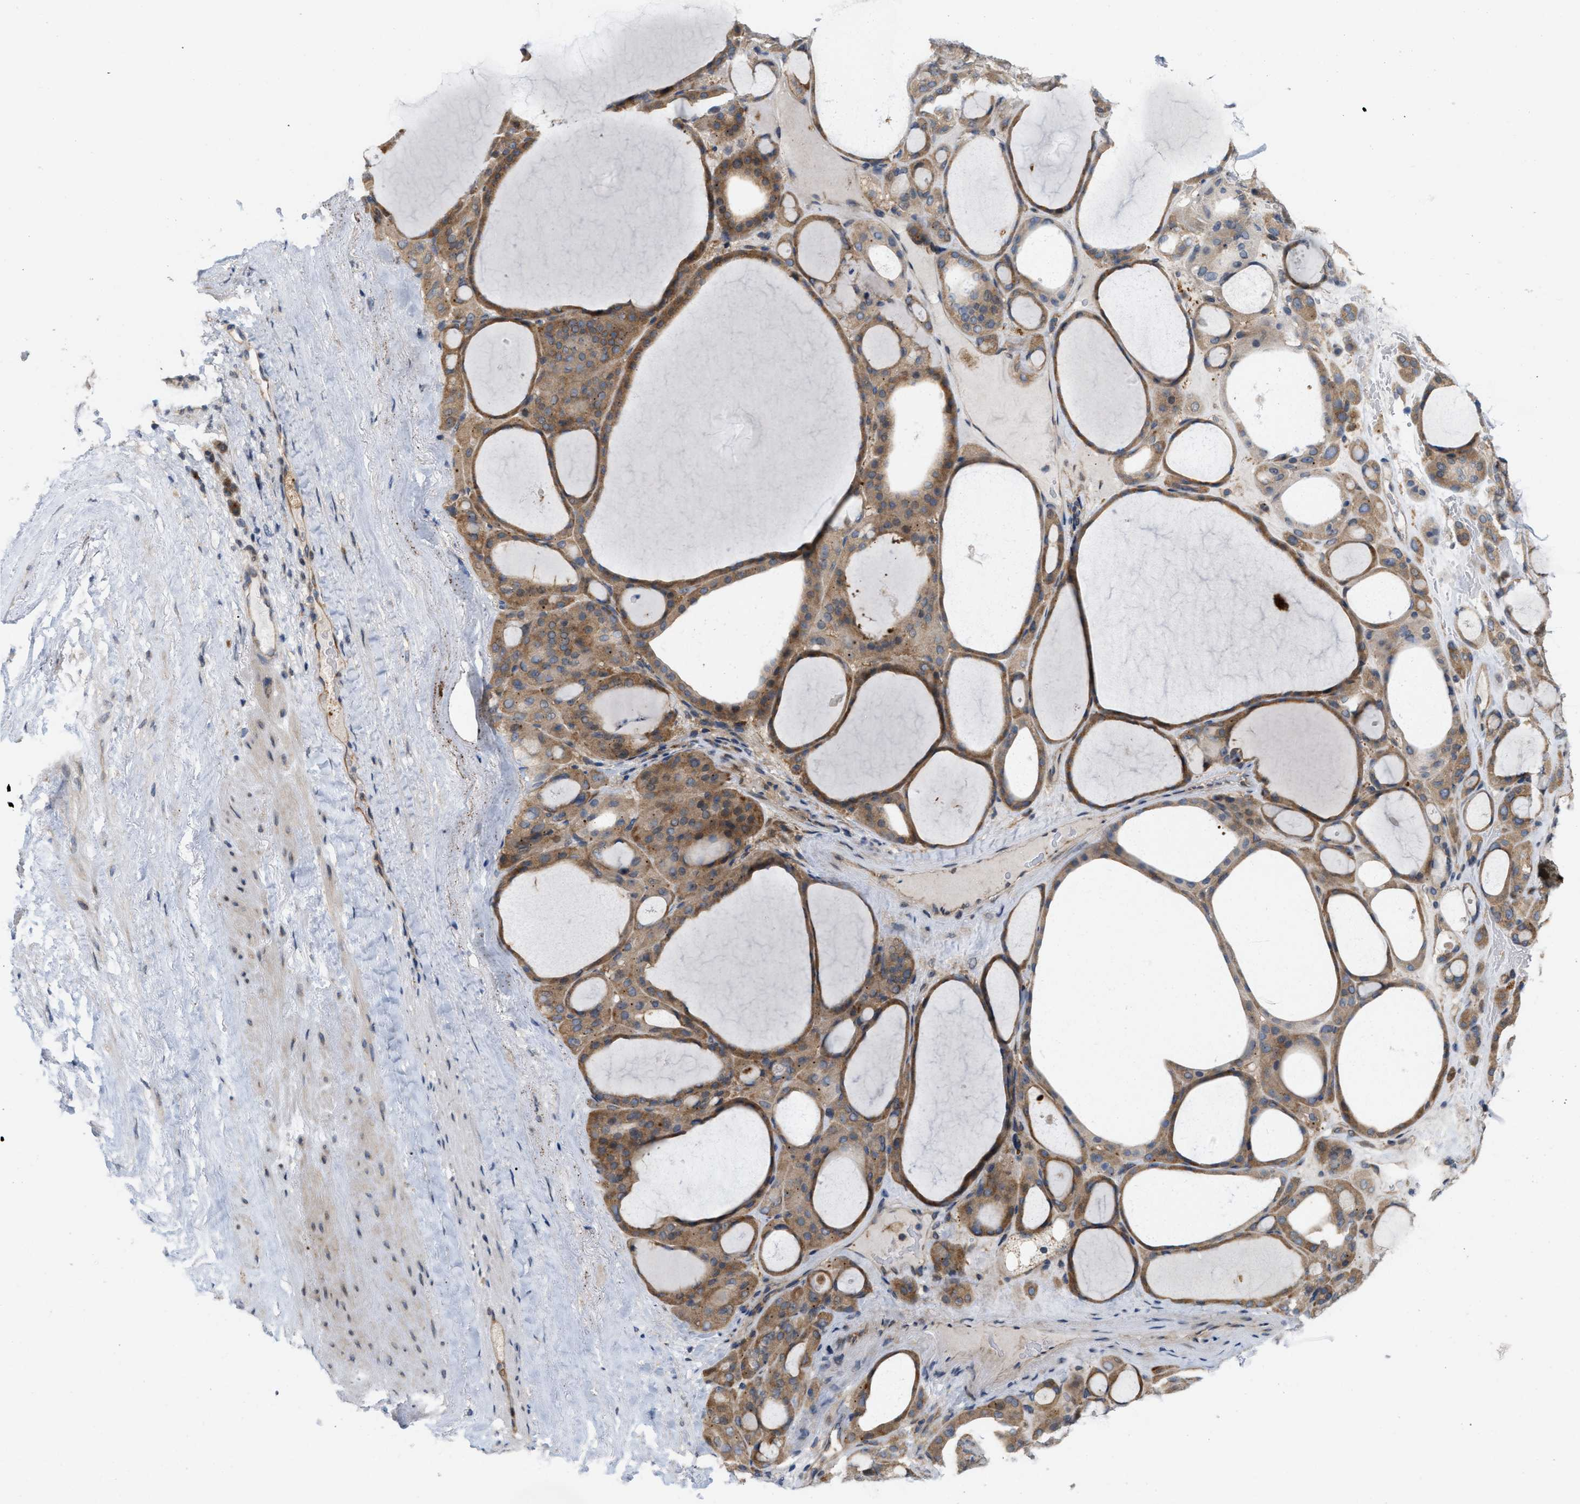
{"staining": {"intensity": "moderate", "quantity": ">75%", "location": "cytoplasmic/membranous"}, "tissue": "thyroid gland", "cell_type": "Glandular cells", "image_type": "normal", "snomed": [{"axis": "morphology", "description": "Normal tissue, NOS"}, {"axis": "morphology", "description": "Carcinoma, NOS"}, {"axis": "topography", "description": "Thyroid gland"}], "caption": "Unremarkable thyroid gland displays moderate cytoplasmic/membranous staining in about >75% of glandular cells The staining was performed using DAB, with brown indicating positive protein expression. Nuclei are stained blue with hematoxylin..", "gene": "CSNK1A1", "patient": {"sex": "female", "age": 86}}